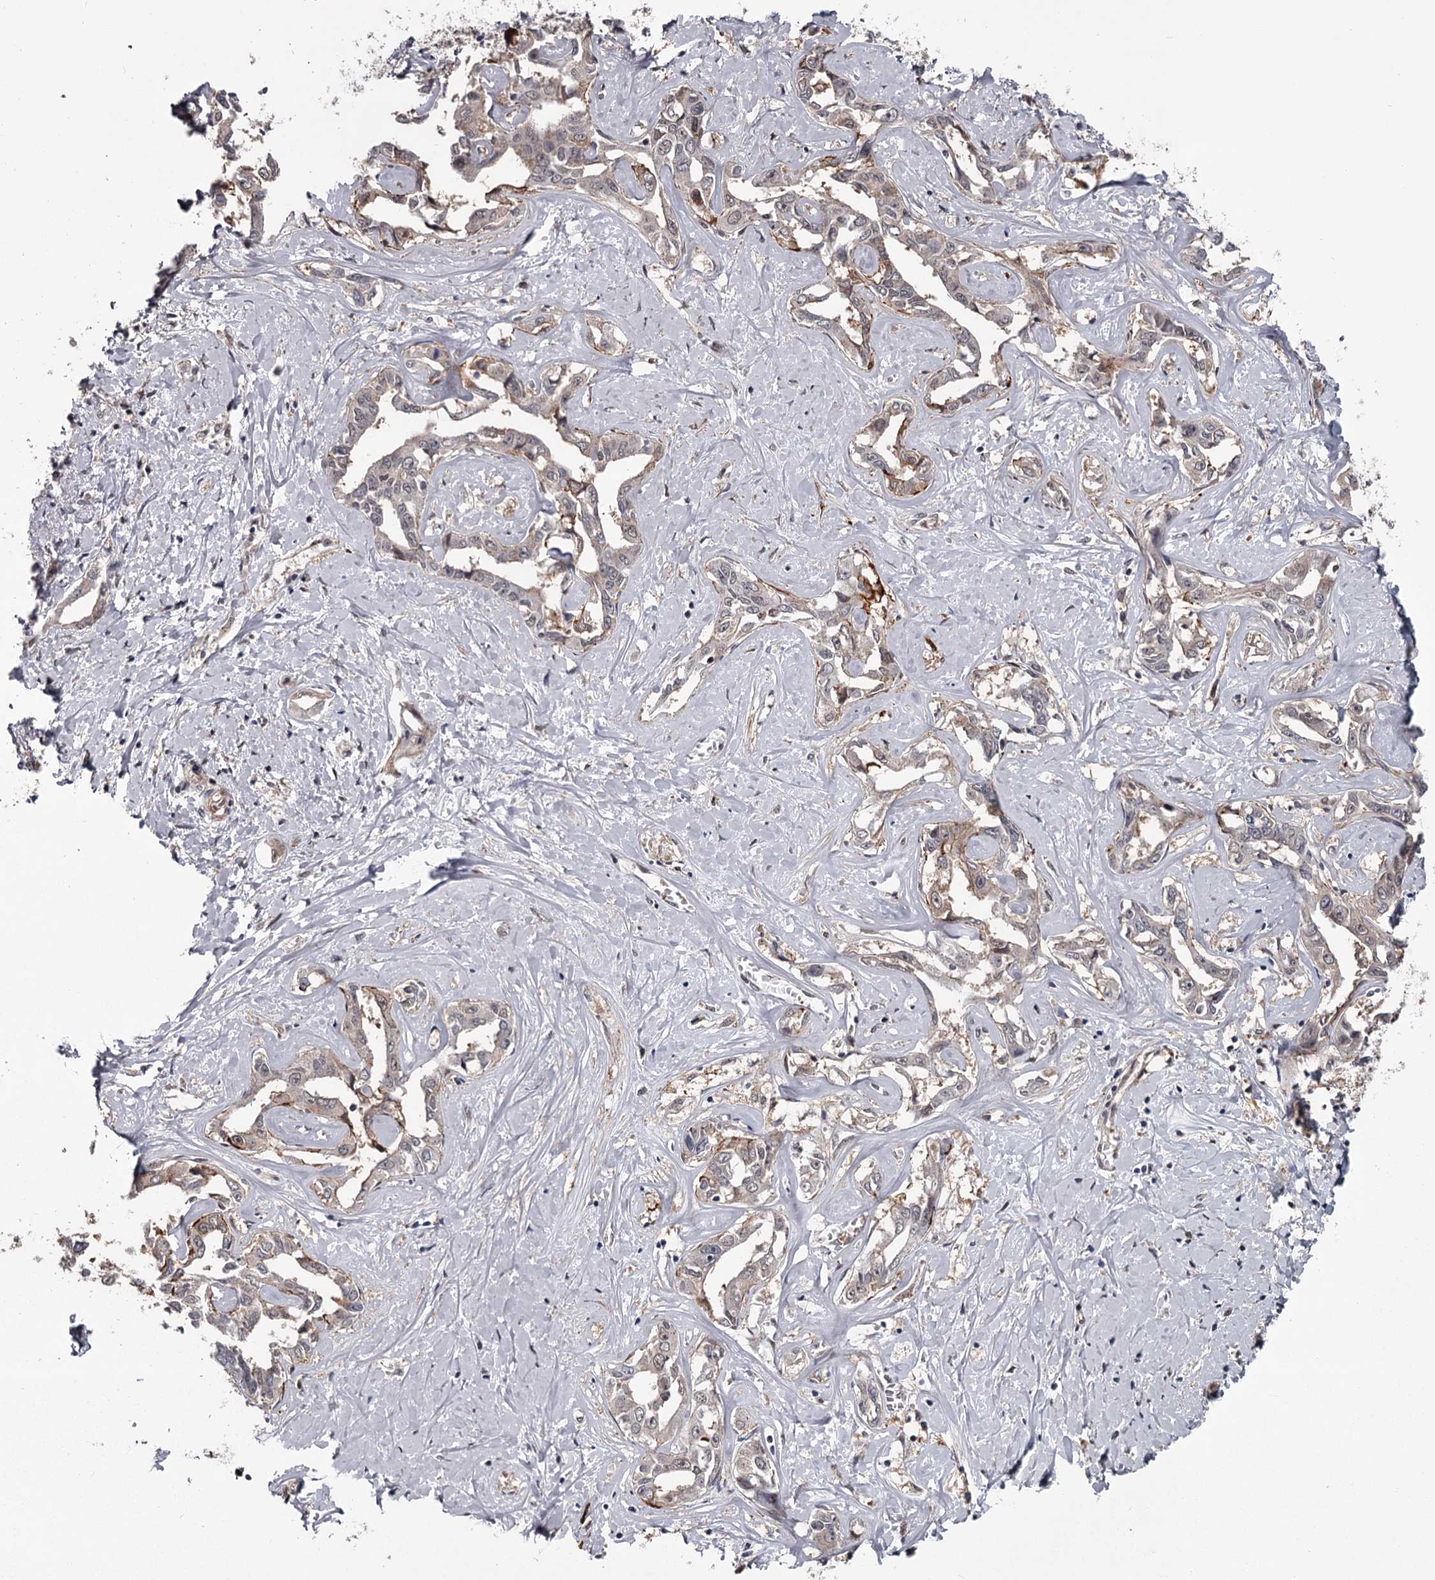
{"staining": {"intensity": "weak", "quantity": "<25%", "location": "cytoplasmic/membranous"}, "tissue": "liver cancer", "cell_type": "Tumor cells", "image_type": "cancer", "snomed": [{"axis": "morphology", "description": "Cholangiocarcinoma"}, {"axis": "topography", "description": "Liver"}], "caption": "The photomicrograph demonstrates no significant positivity in tumor cells of liver cancer (cholangiocarcinoma).", "gene": "DAO", "patient": {"sex": "male", "age": 59}}